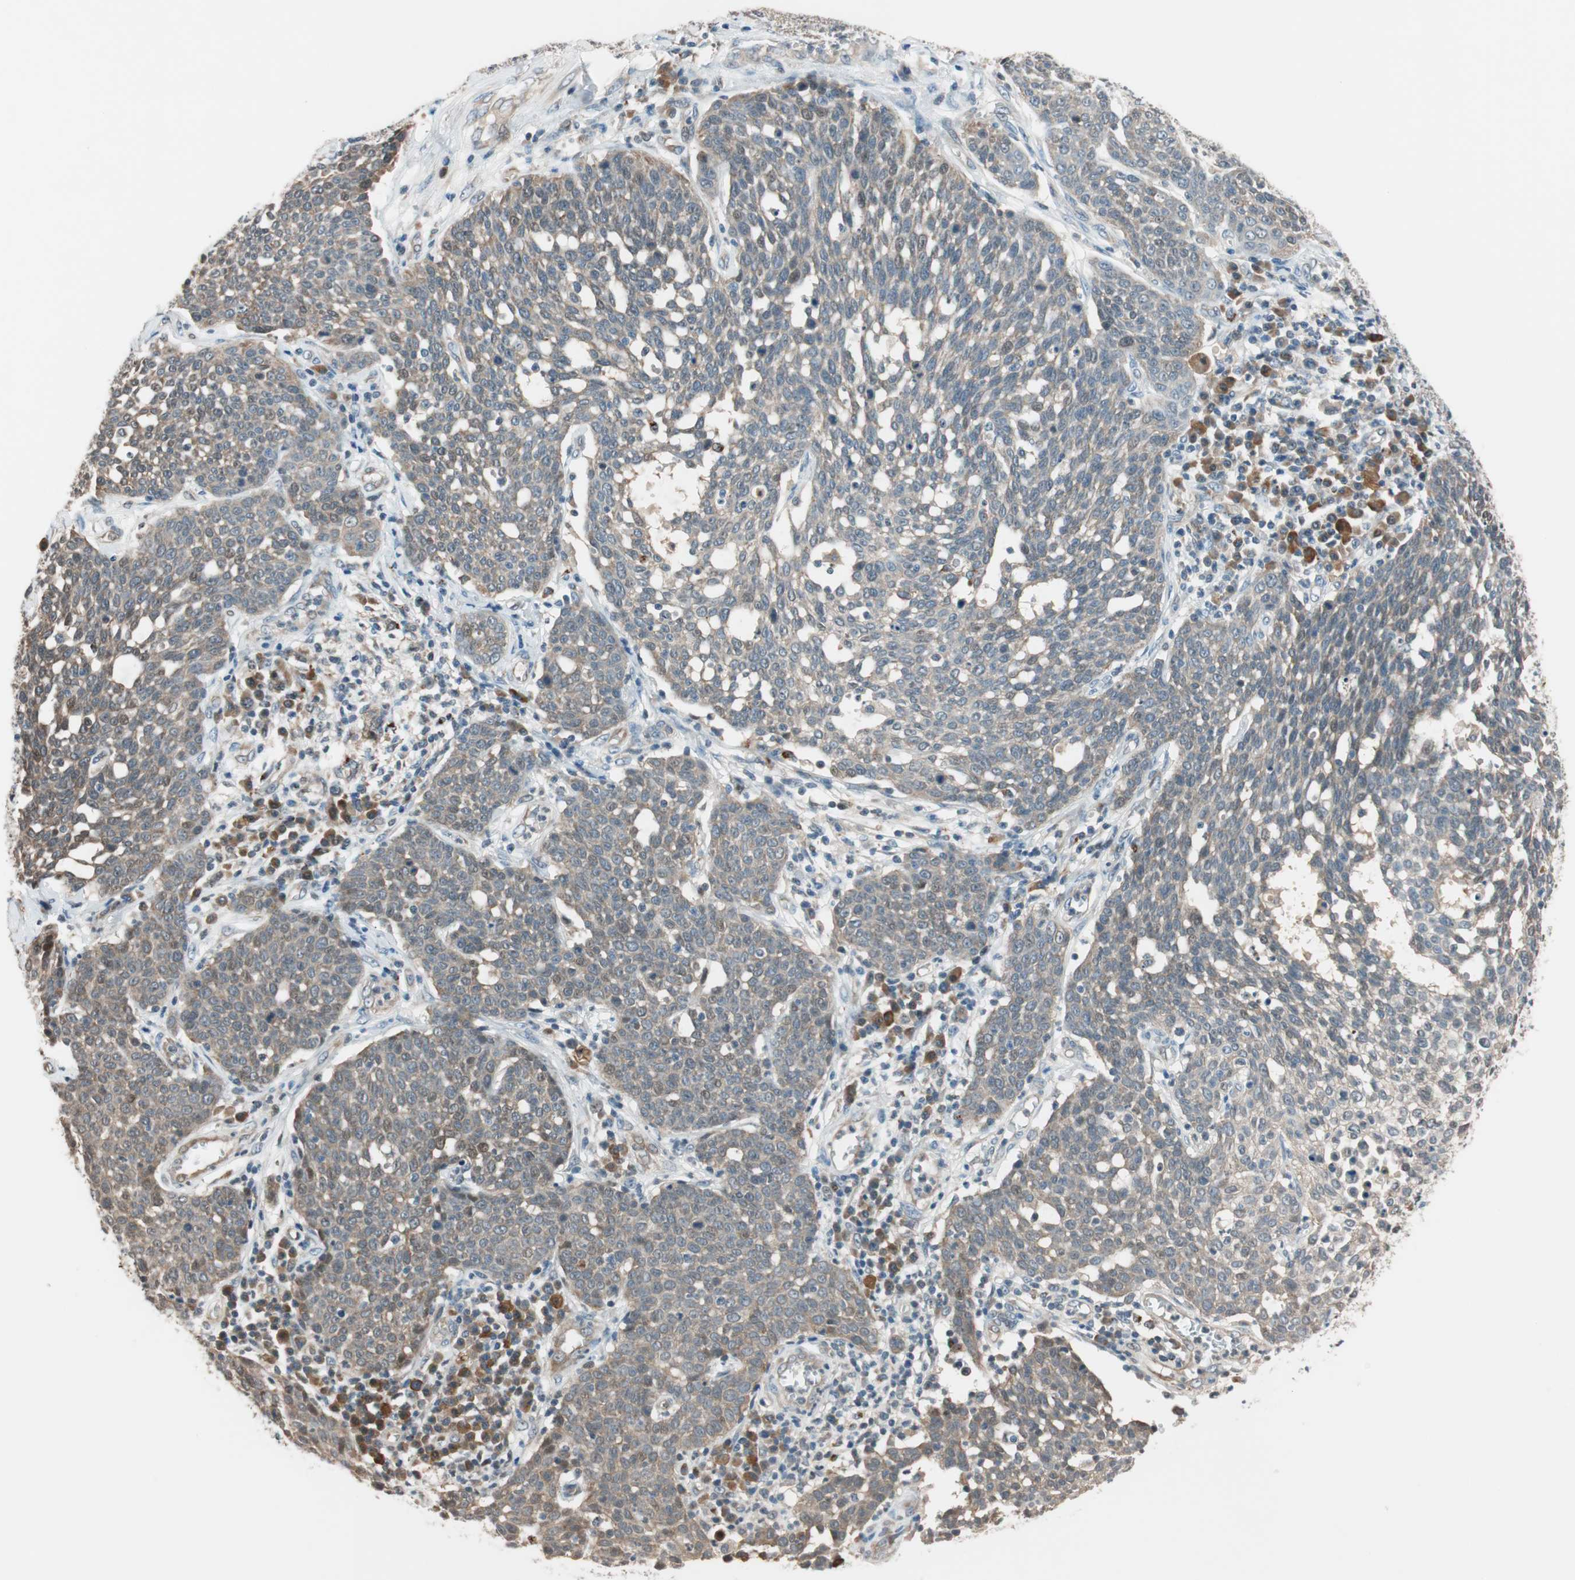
{"staining": {"intensity": "weak", "quantity": "25%-75%", "location": "cytoplasmic/membranous"}, "tissue": "cervical cancer", "cell_type": "Tumor cells", "image_type": "cancer", "snomed": [{"axis": "morphology", "description": "Squamous cell carcinoma, NOS"}, {"axis": "topography", "description": "Cervix"}], "caption": "Protein staining by immunohistochemistry displays weak cytoplasmic/membranous positivity in approximately 25%-75% of tumor cells in cervical cancer (squamous cell carcinoma).", "gene": "PIK3R3", "patient": {"sex": "female", "age": 34}}